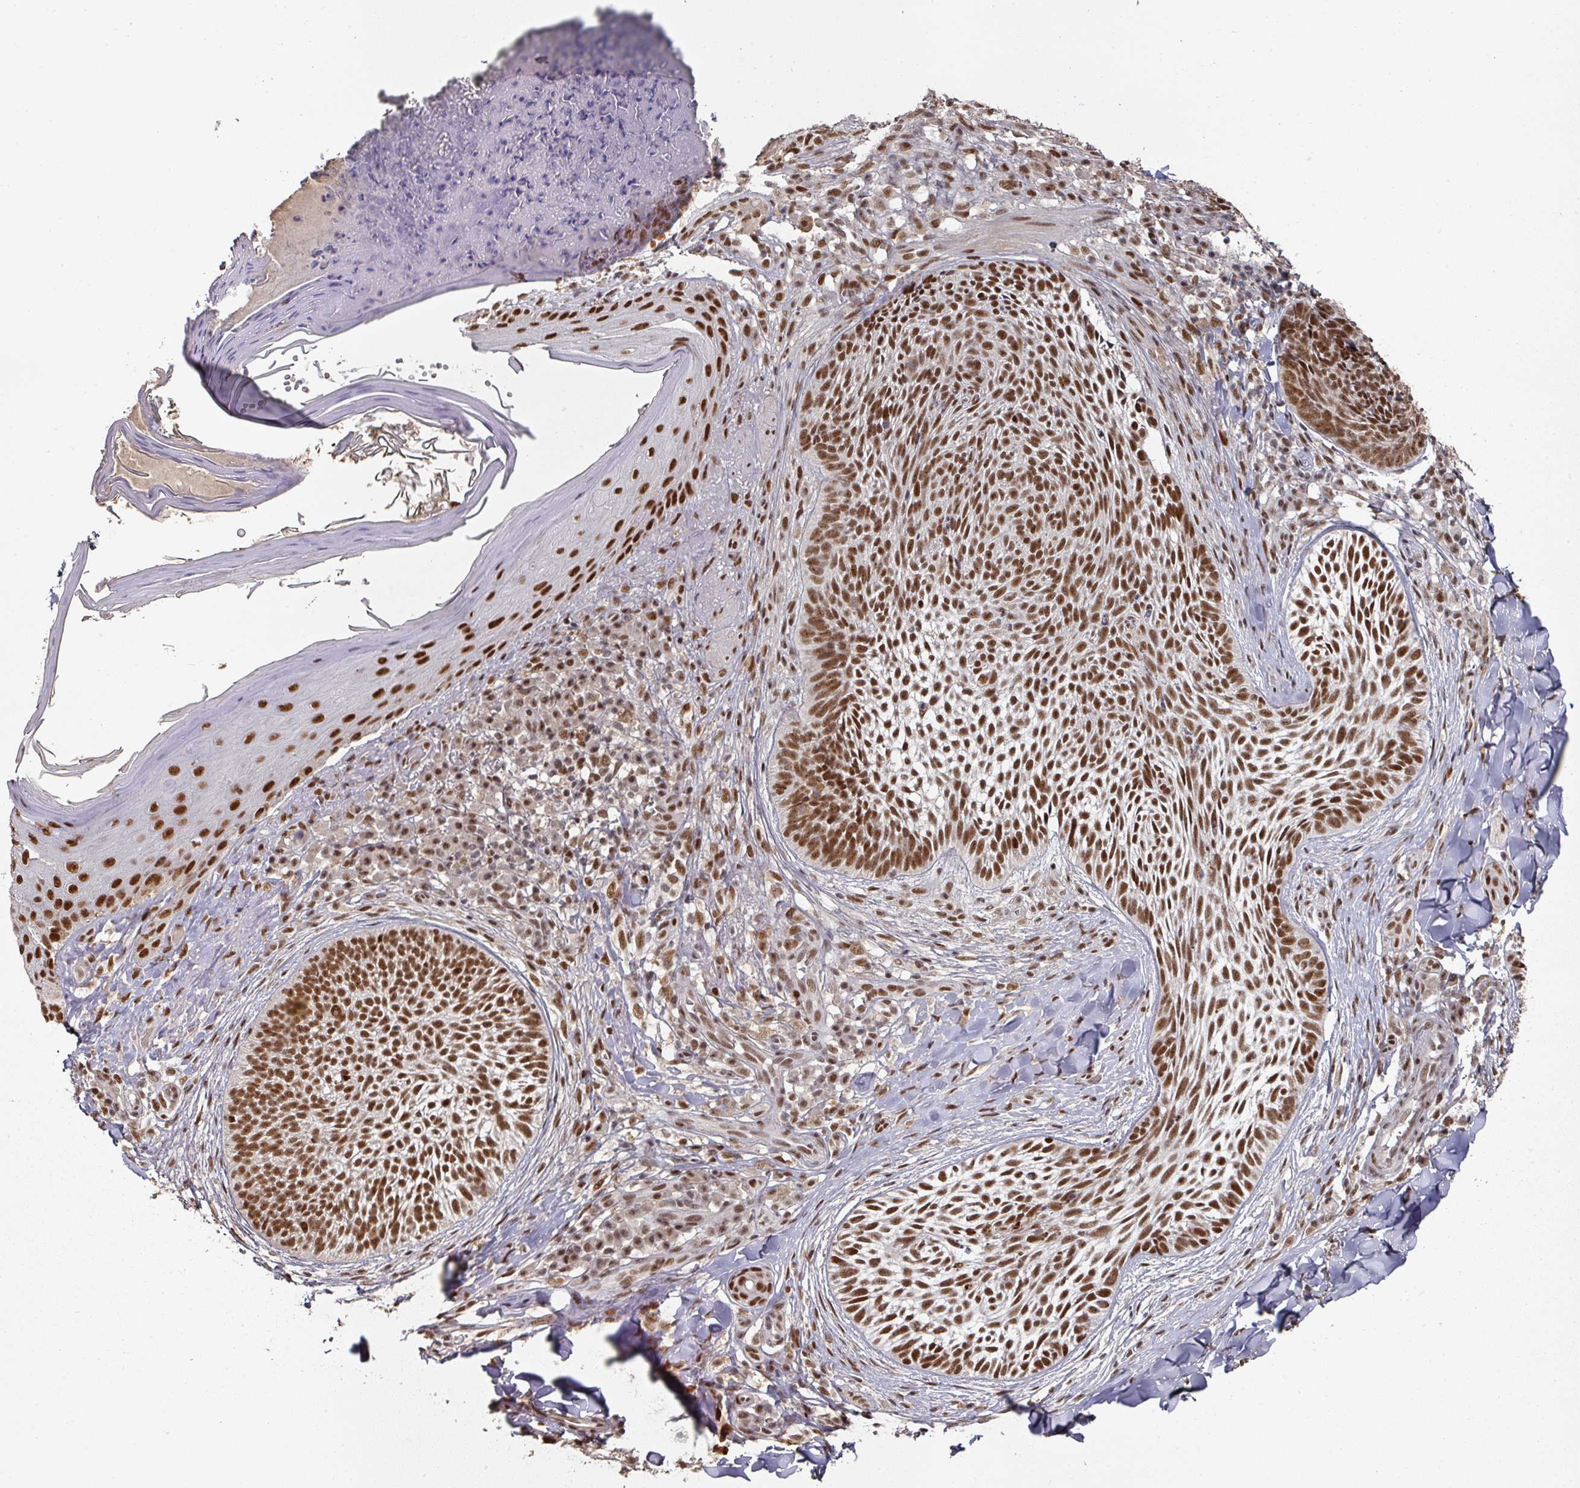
{"staining": {"intensity": "strong", "quantity": ">75%", "location": "nuclear"}, "tissue": "skin cancer", "cell_type": "Tumor cells", "image_type": "cancer", "snomed": [{"axis": "morphology", "description": "Basal cell carcinoma"}, {"axis": "topography", "description": "Skin"}], "caption": "This is an image of immunohistochemistry staining of skin basal cell carcinoma, which shows strong expression in the nuclear of tumor cells.", "gene": "MEPCE", "patient": {"sex": "female", "age": 61}}